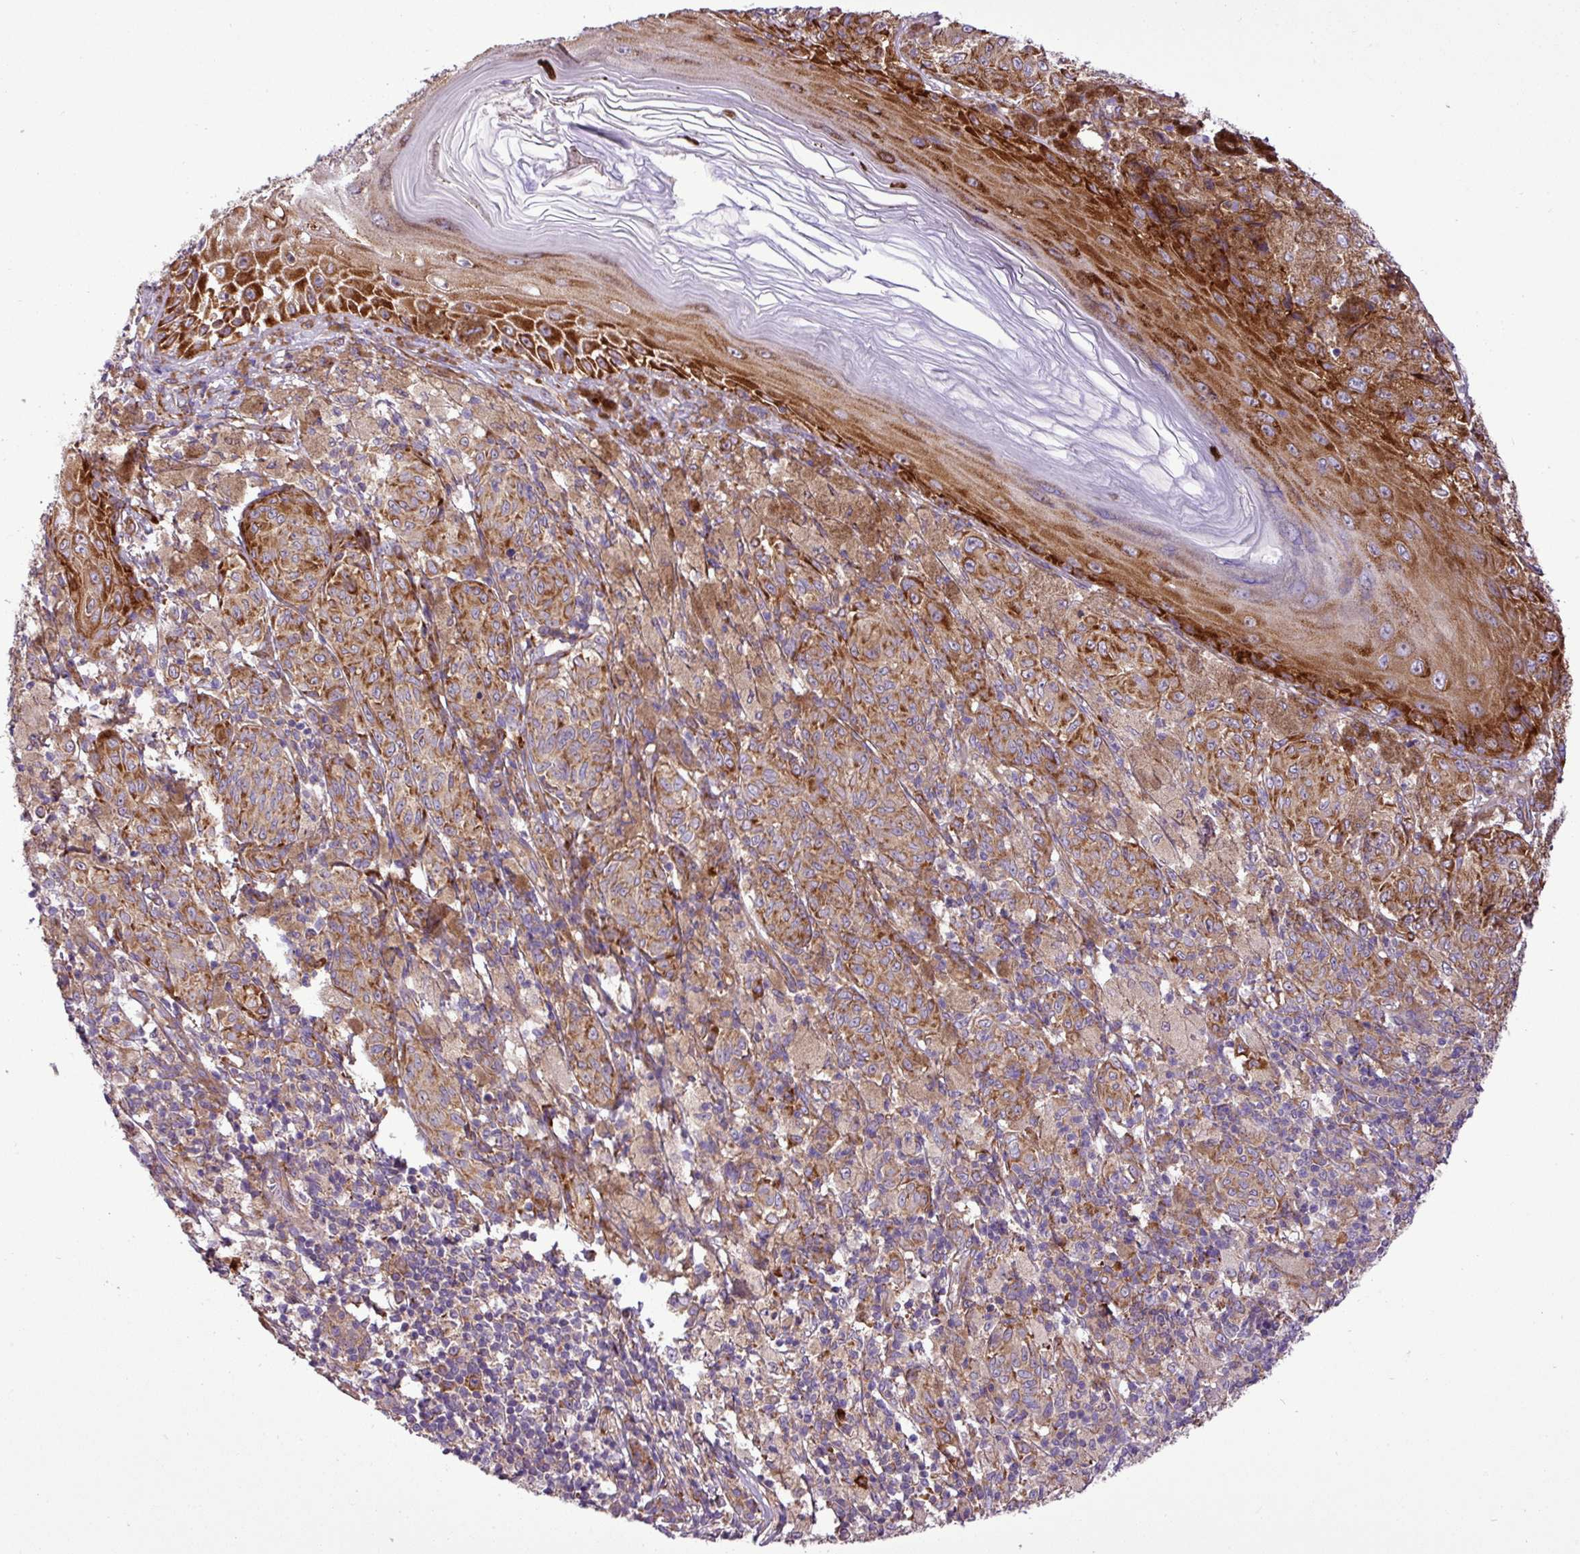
{"staining": {"intensity": "moderate", "quantity": ">75%", "location": "cytoplasmic/membranous"}, "tissue": "melanoma", "cell_type": "Tumor cells", "image_type": "cancer", "snomed": [{"axis": "morphology", "description": "Malignant melanoma, NOS"}, {"axis": "topography", "description": "Skin"}], "caption": "Immunohistochemical staining of malignant melanoma shows moderate cytoplasmic/membranous protein expression in about >75% of tumor cells.", "gene": "RPL13", "patient": {"sex": "male", "age": 42}}